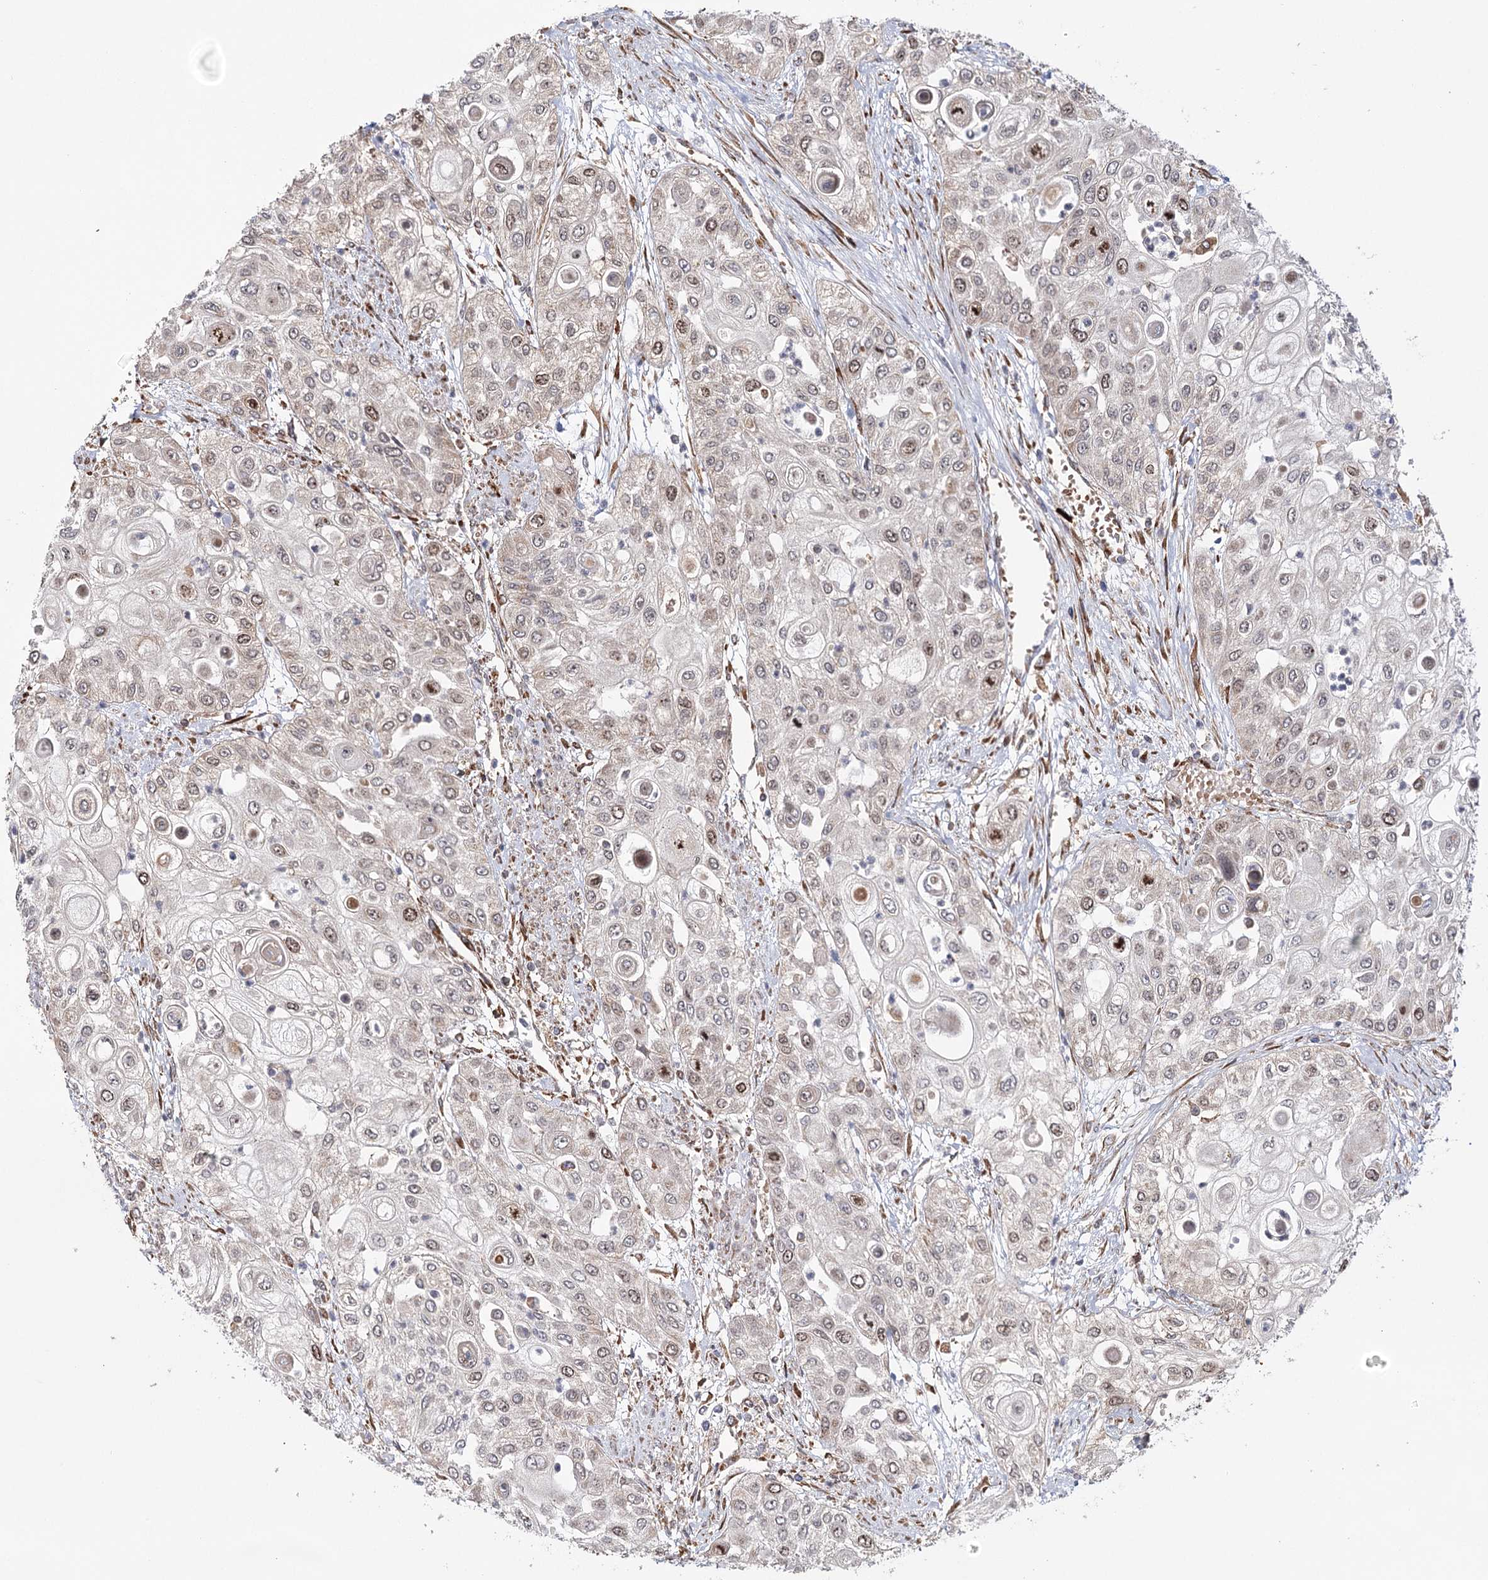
{"staining": {"intensity": "weak", "quantity": "<25%", "location": "cytoplasmic/membranous,nuclear"}, "tissue": "urothelial cancer", "cell_type": "Tumor cells", "image_type": "cancer", "snomed": [{"axis": "morphology", "description": "Urothelial carcinoma, High grade"}, {"axis": "topography", "description": "Urinary bladder"}], "caption": "High power microscopy photomicrograph of an IHC micrograph of urothelial cancer, revealing no significant expression in tumor cells. (Brightfield microscopy of DAB immunohistochemistry (IHC) at high magnification).", "gene": "MKNK1", "patient": {"sex": "female", "age": 79}}